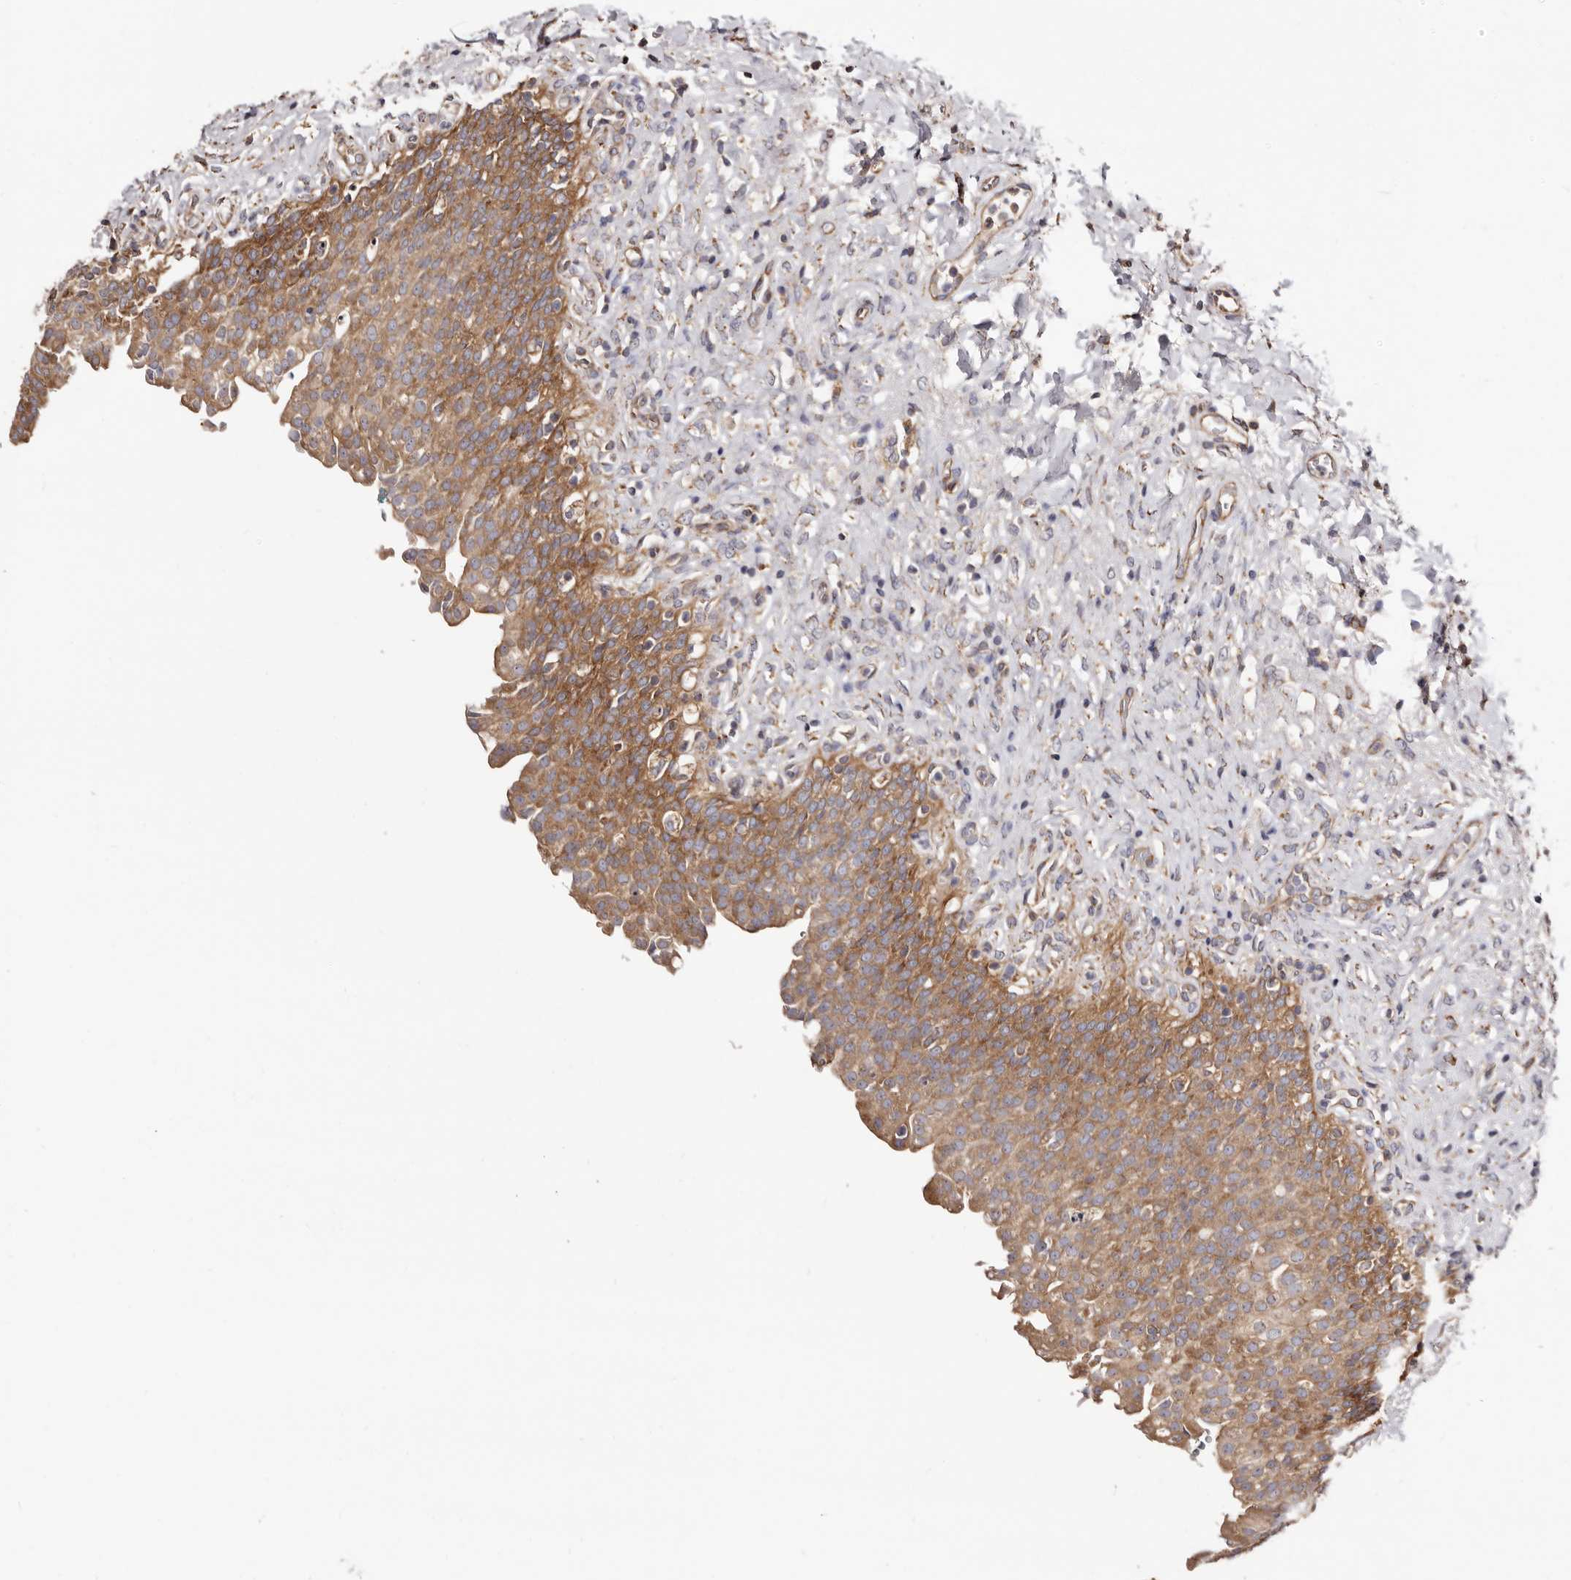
{"staining": {"intensity": "moderate", "quantity": ">75%", "location": "cytoplasmic/membranous"}, "tissue": "urinary bladder", "cell_type": "Urothelial cells", "image_type": "normal", "snomed": [{"axis": "morphology", "description": "Urothelial carcinoma, High grade"}, {"axis": "topography", "description": "Urinary bladder"}], "caption": "Benign urinary bladder reveals moderate cytoplasmic/membranous positivity in approximately >75% of urothelial cells, visualized by immunohistochemistry. The staining was performed using DAB (3,3'-diaminobenzidine) to visualize the protein expression in brown, while the nuclei were stained in blue with hematoxylin (Magnification: 20x).", "gene": "LUZP1", "patient": {"sex": "male", "age": 46}}